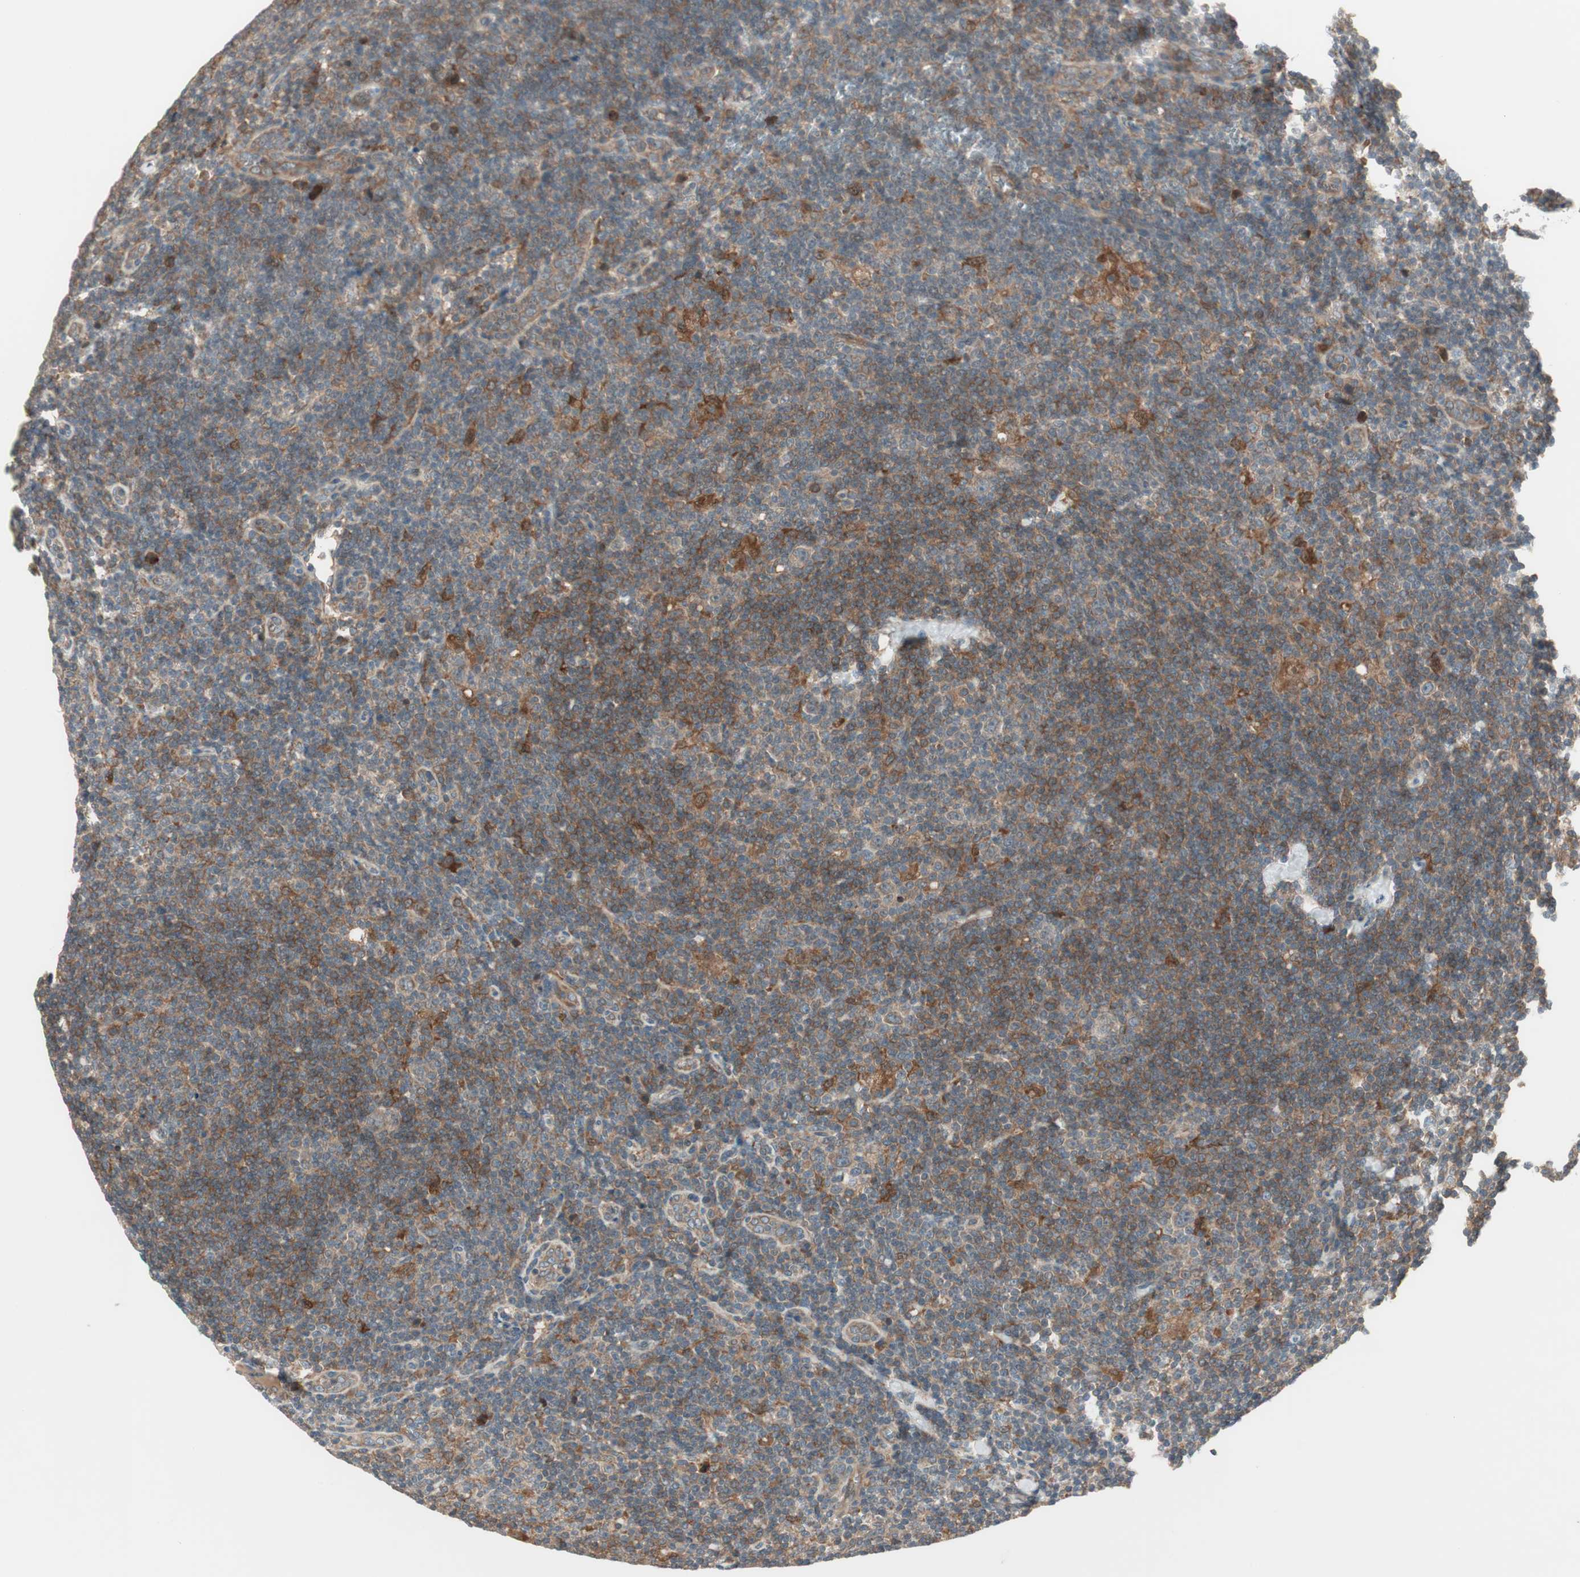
{"staining": {"intensity": "negative", "quantity": "none", "location": "none"}, "tissue": "lymphoma", "cell_type": "Tumor cells", "image_type": "cancer", "snomed": [{"axis": "morphology", "description": "Hodgkin's disease, NOS"}, {"axis": "topography", "description": "Lymph node"}], "caption": "Immunohistochemistry micrograph of neoplastic tissue: human lymphoma stained with DAB demonstrates no significant protein positivity in tumor cells. (Immunohistochemistry (ihc), brightfield microscopy, high magnification).", "gene": "SFRP1", "patient": {"sex": "female", "age": 57}}